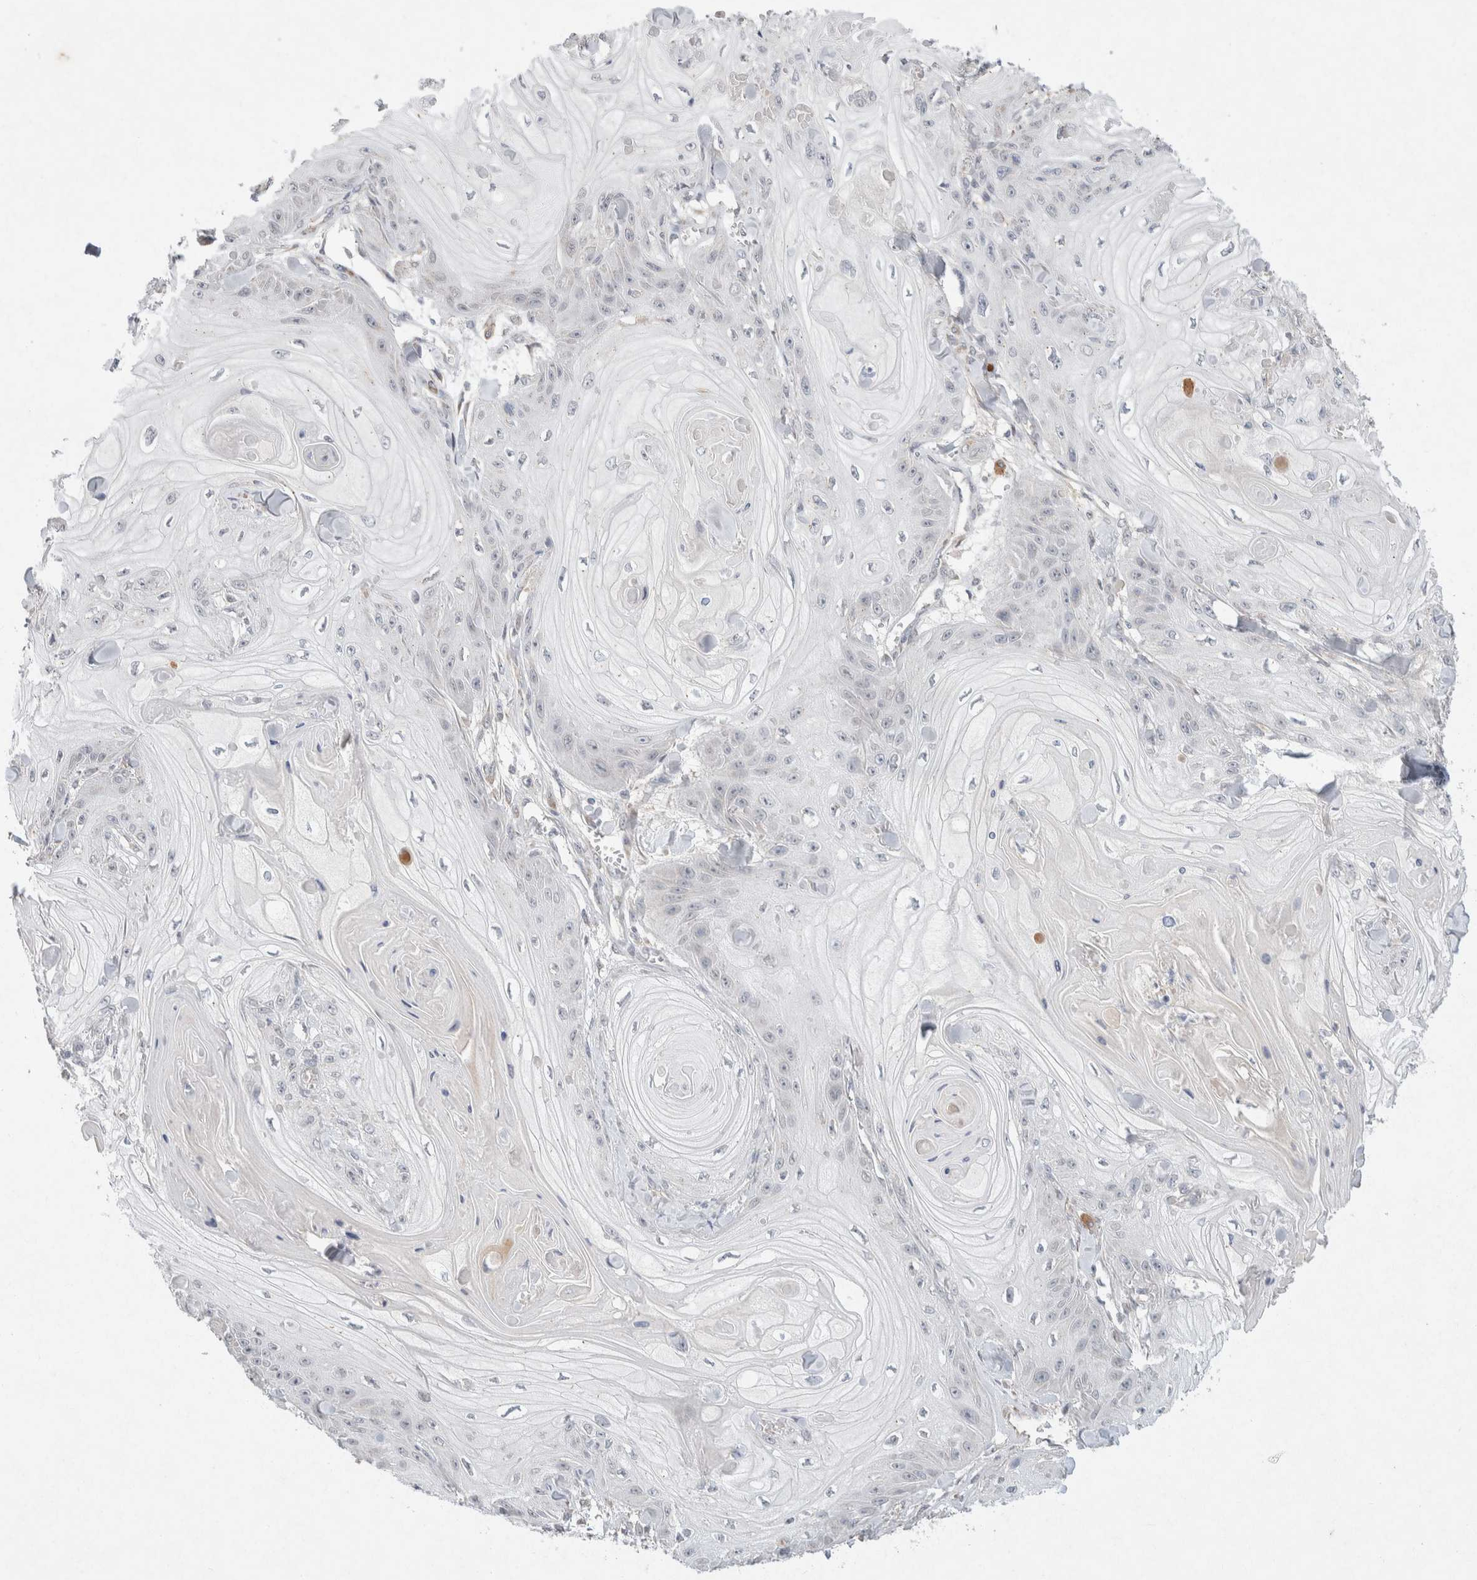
{"staining": {"intensity": "negative", "quantity": "none", "location": "none"}, "tissue": "skin cancer", "cell_type": "Tumor cells", "image_type": "cancer", "snomed": [{"axis": "morphology", "description": "Squamous cell carcinoma, NOS"}, {"axis": "topography", "description": "Skin"}], "caption": "Immunohistochemistry micrograph of neoplastic tissue: skin squamous cell carcinoma stained with DAB (3,3'-diaminobenzidine) displays no significant protein positivity in tumor cells.", "gene": "CMTM4", "patient": {"sex": "male", "age": 74}}